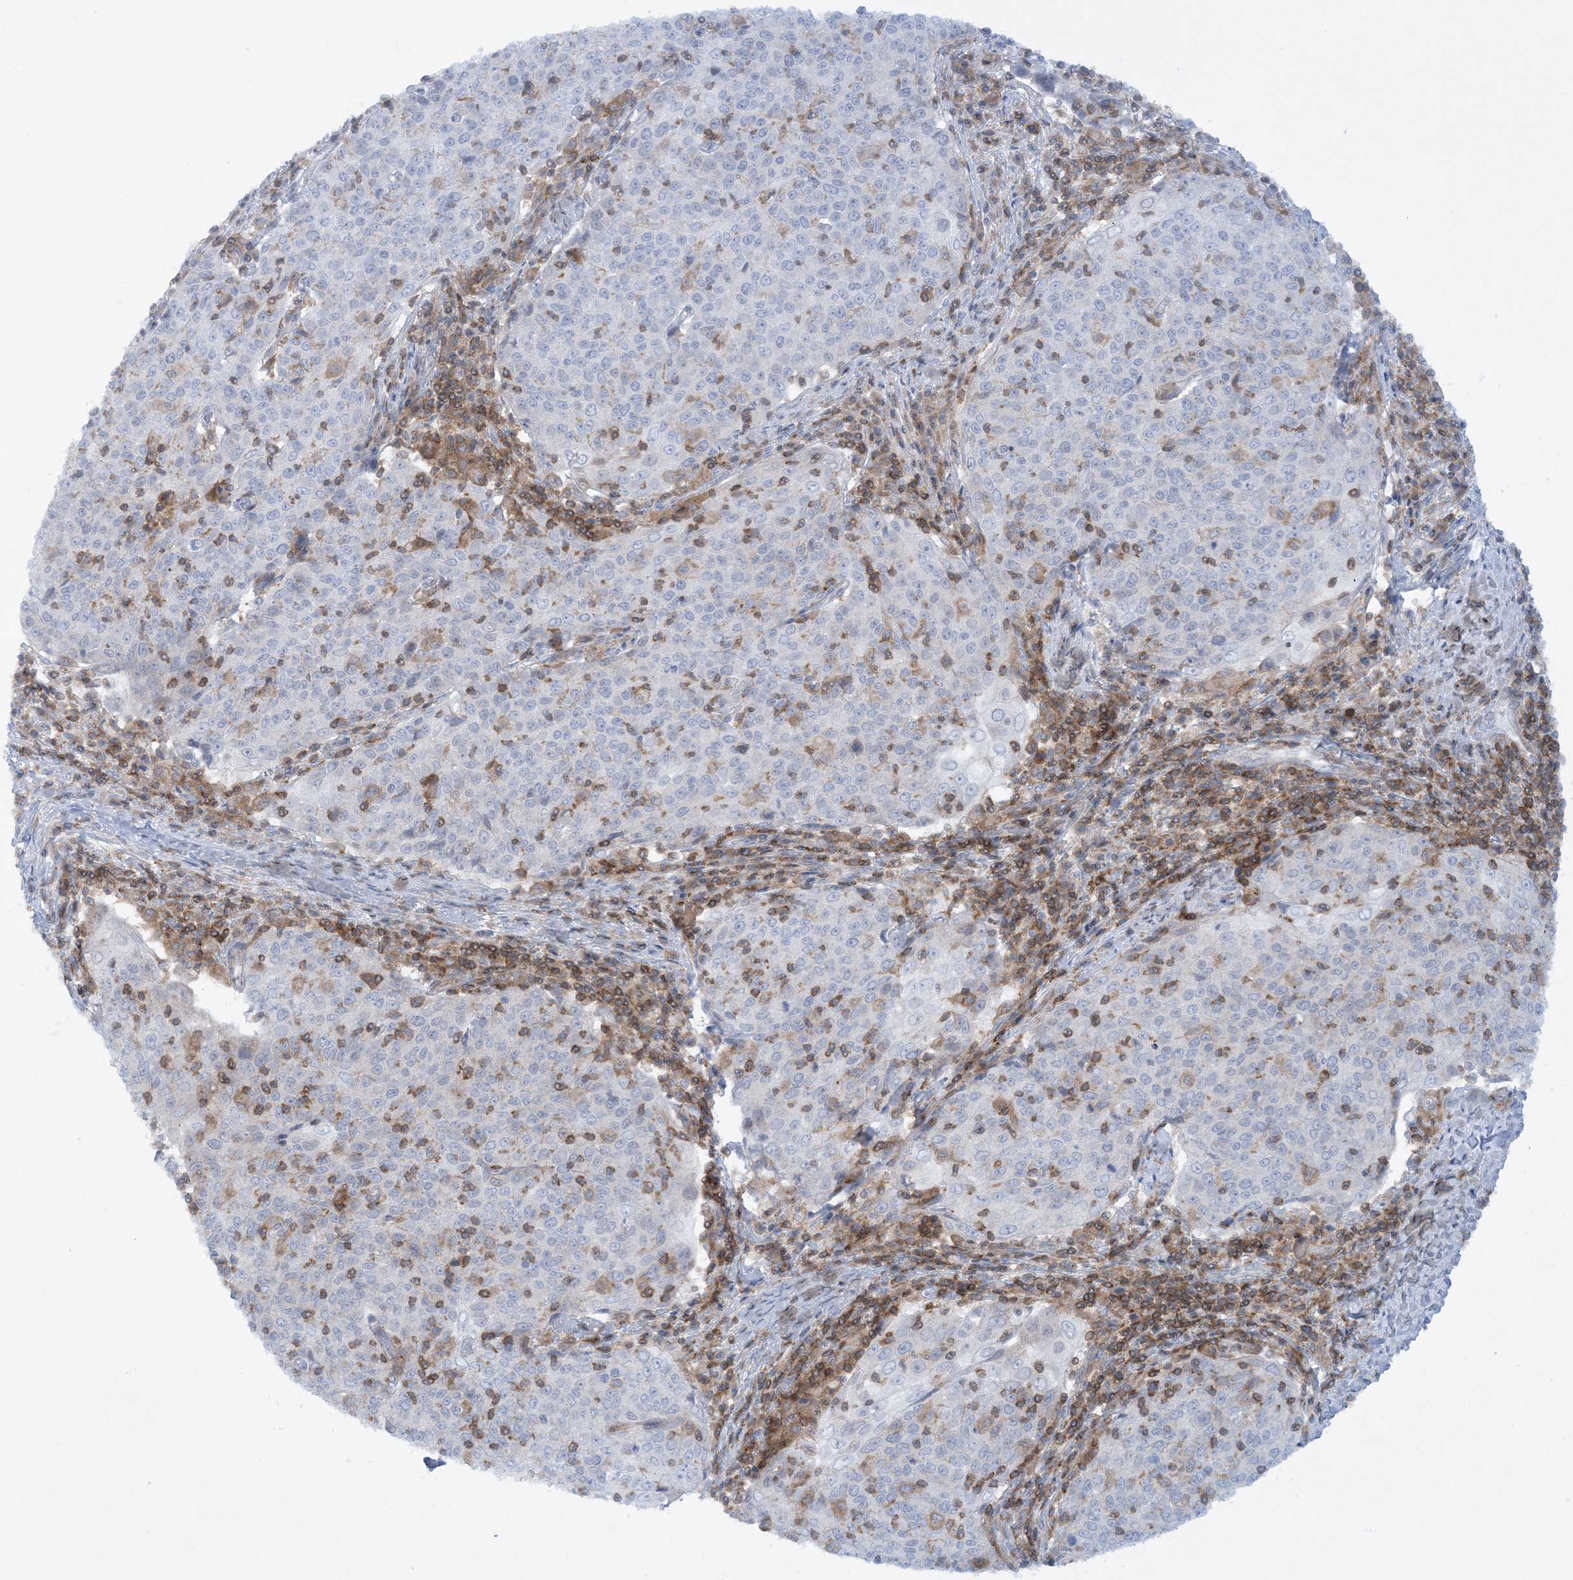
{"staining": {"intensity": "negative", "quantity": "none", "location": "none"}, "tissue": "cervical cancer", "cell_type": "Tumor cells", "image_type": "cancer", "snomed": [{"axis": "morphology", "description": "Squamous cell carcinoma, NOS"}, {"axis": "topography", "description": "Cervix"}], "caption": "This is an immunohistochemistry (IHC) micrograph of human squamous cell carcinoma (cervical). There is no positivity in tumor cells.", "gene": "ARHGAP30", "patient": {"sex": "female", "age": 48}}